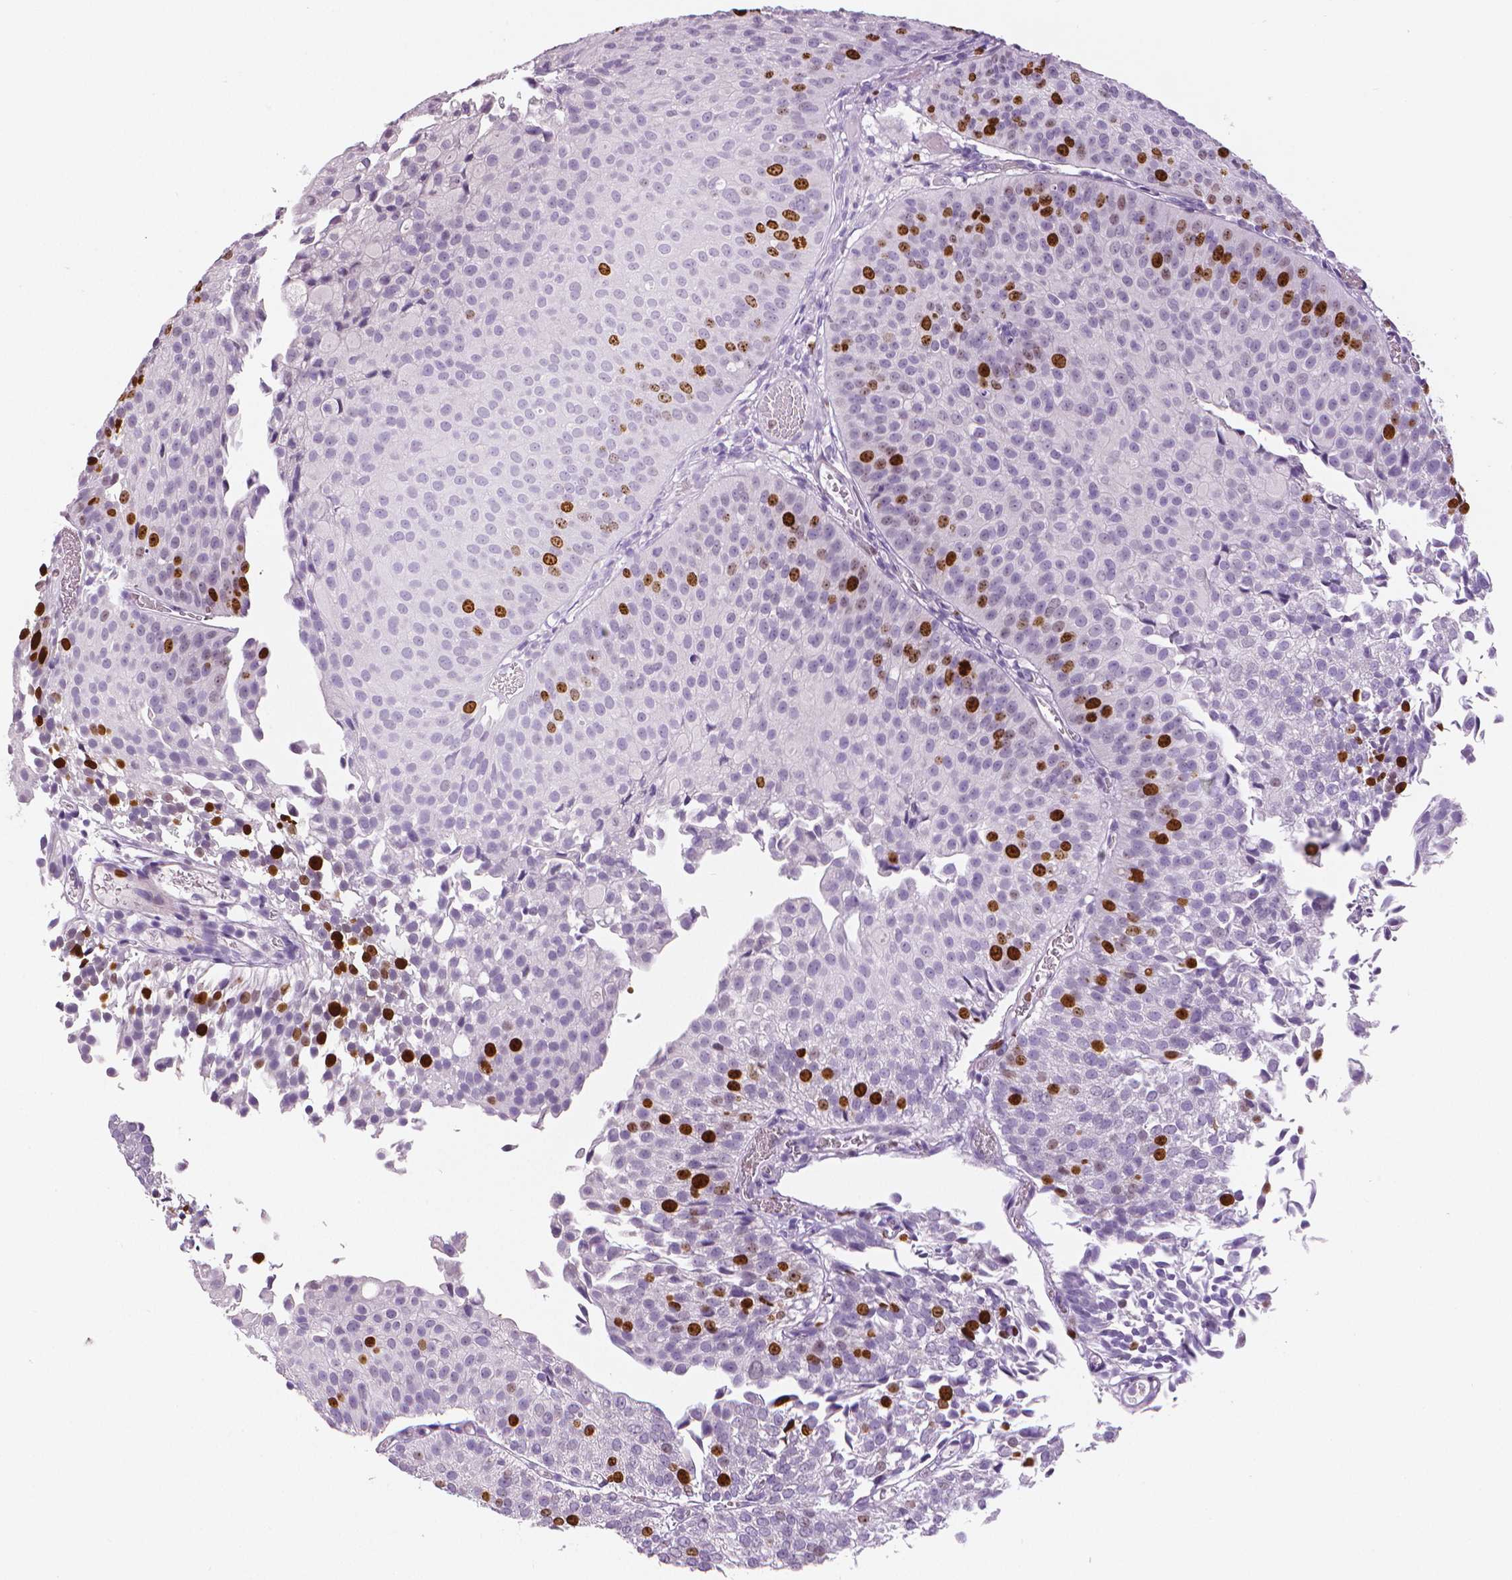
{"staining": {"intensity": "strong", "quantity": "<25%", "location": "nuclear"}, "tissue": "urothelial cancer", "cell_type": "Tumor cells", "image_type": "cancer", "snomed": [{"axis": "morphology", "description": "Urothelial carcinoma, Low grade"}, {"axis": "topography", "description": "Urinary bladder"}], "caption": "Urothelial cancer stained for a protein (brown) exhibits strong nuclear positive positivity in about <25% of tumor cells.", "gene": "MKI67", "patient": {"sex": "male", "age": 80}}